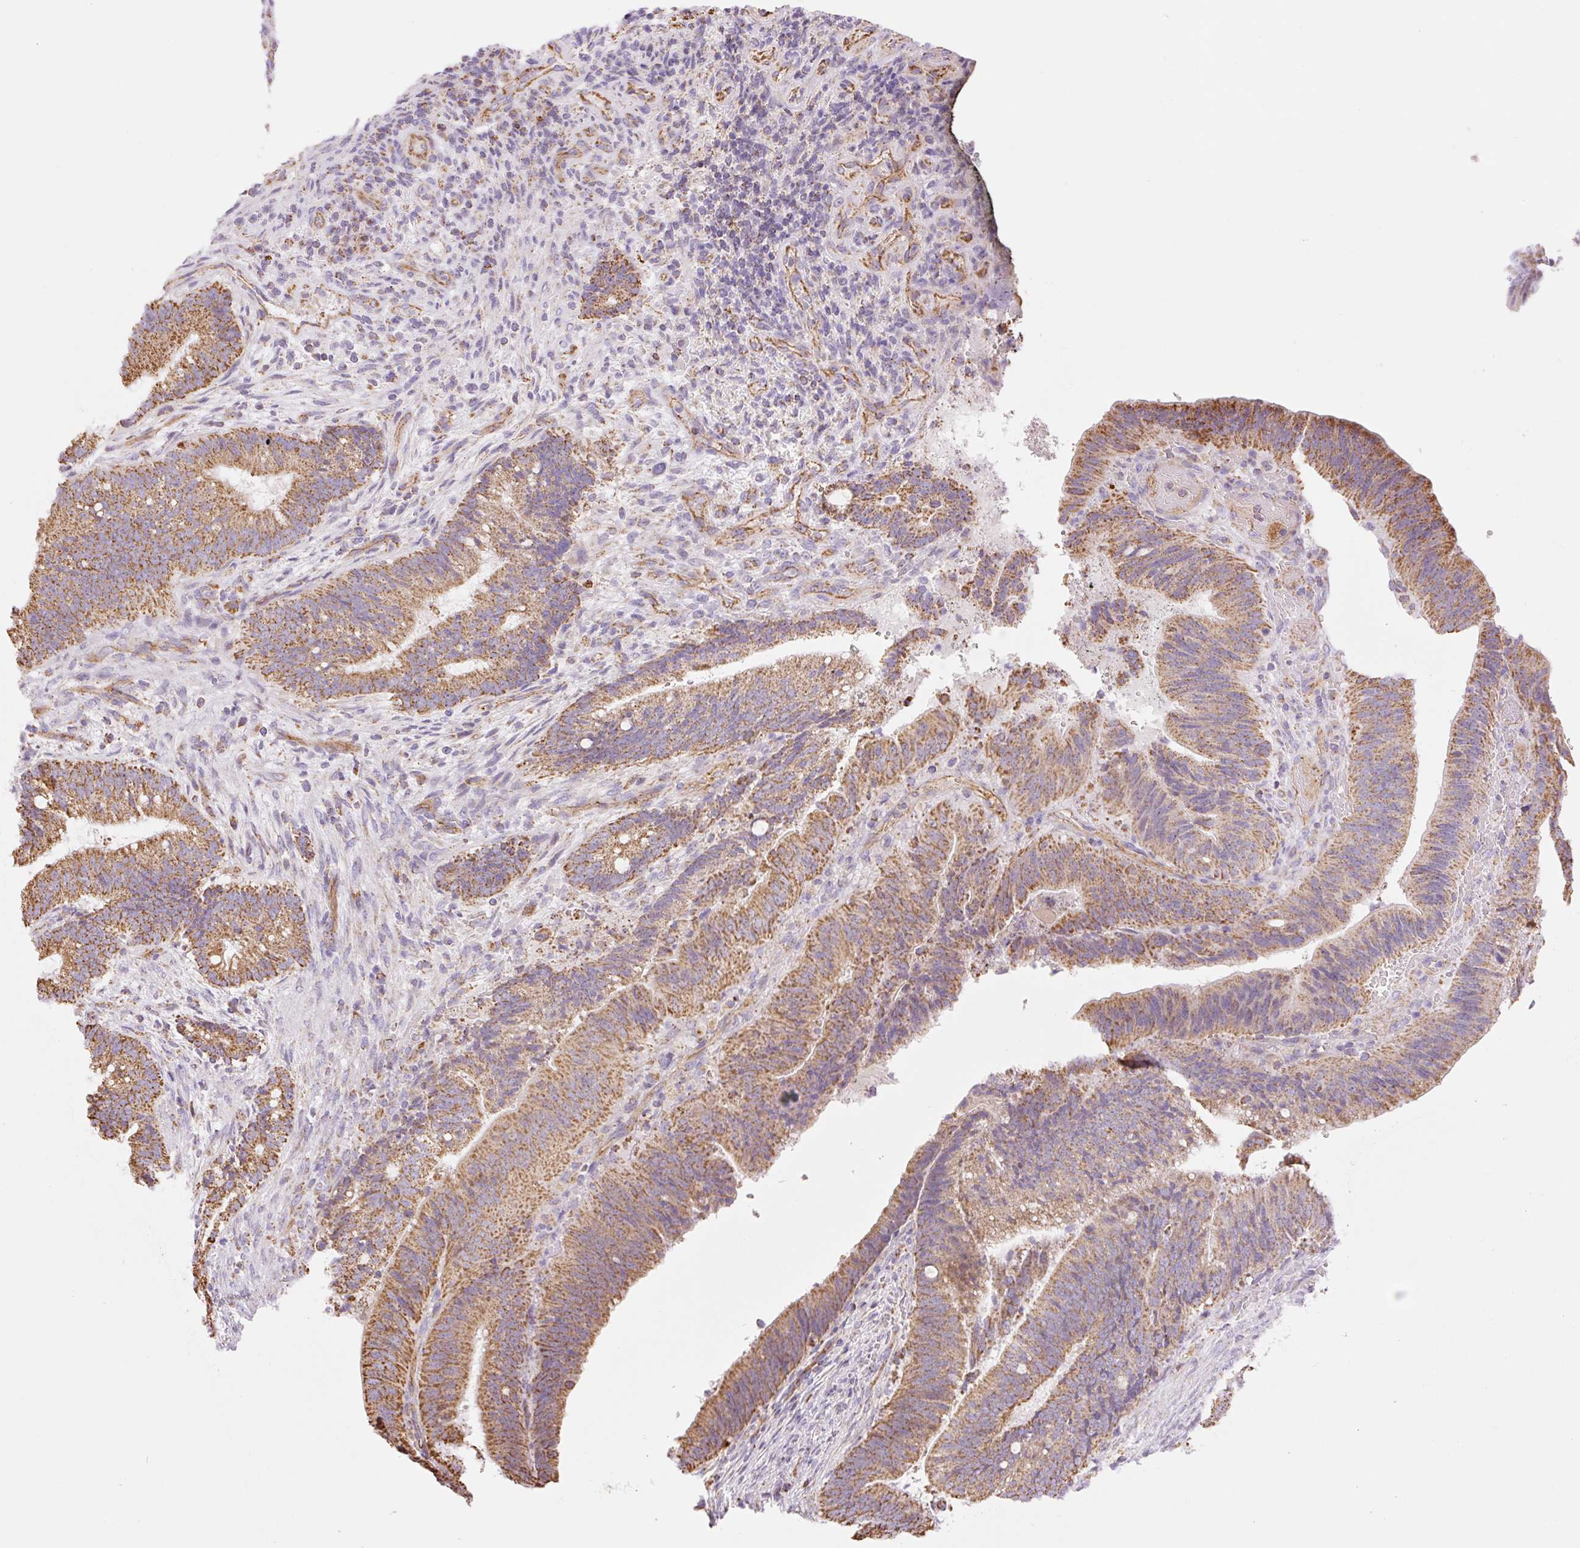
{"staining": {"intensity": "moderate", "quantity": ">75%", "location": "cytoplasmic/membranous"}, "tissue": "colorectal cancer", "cell_type": "Tumor cells", "image_type": "cancer", "snomed": [{"axis": "morphology", "description": "Adenocarcinoma, NOS"}, {"axis": "topography", "description": "Colon"}], "caption": "Moderate cytoplasmic/membranous protein staining is present in about >75% of tumor cells in colorectal cancer.", "gene": "ESAM", "patient": {"sex": "female", "age": 43}}